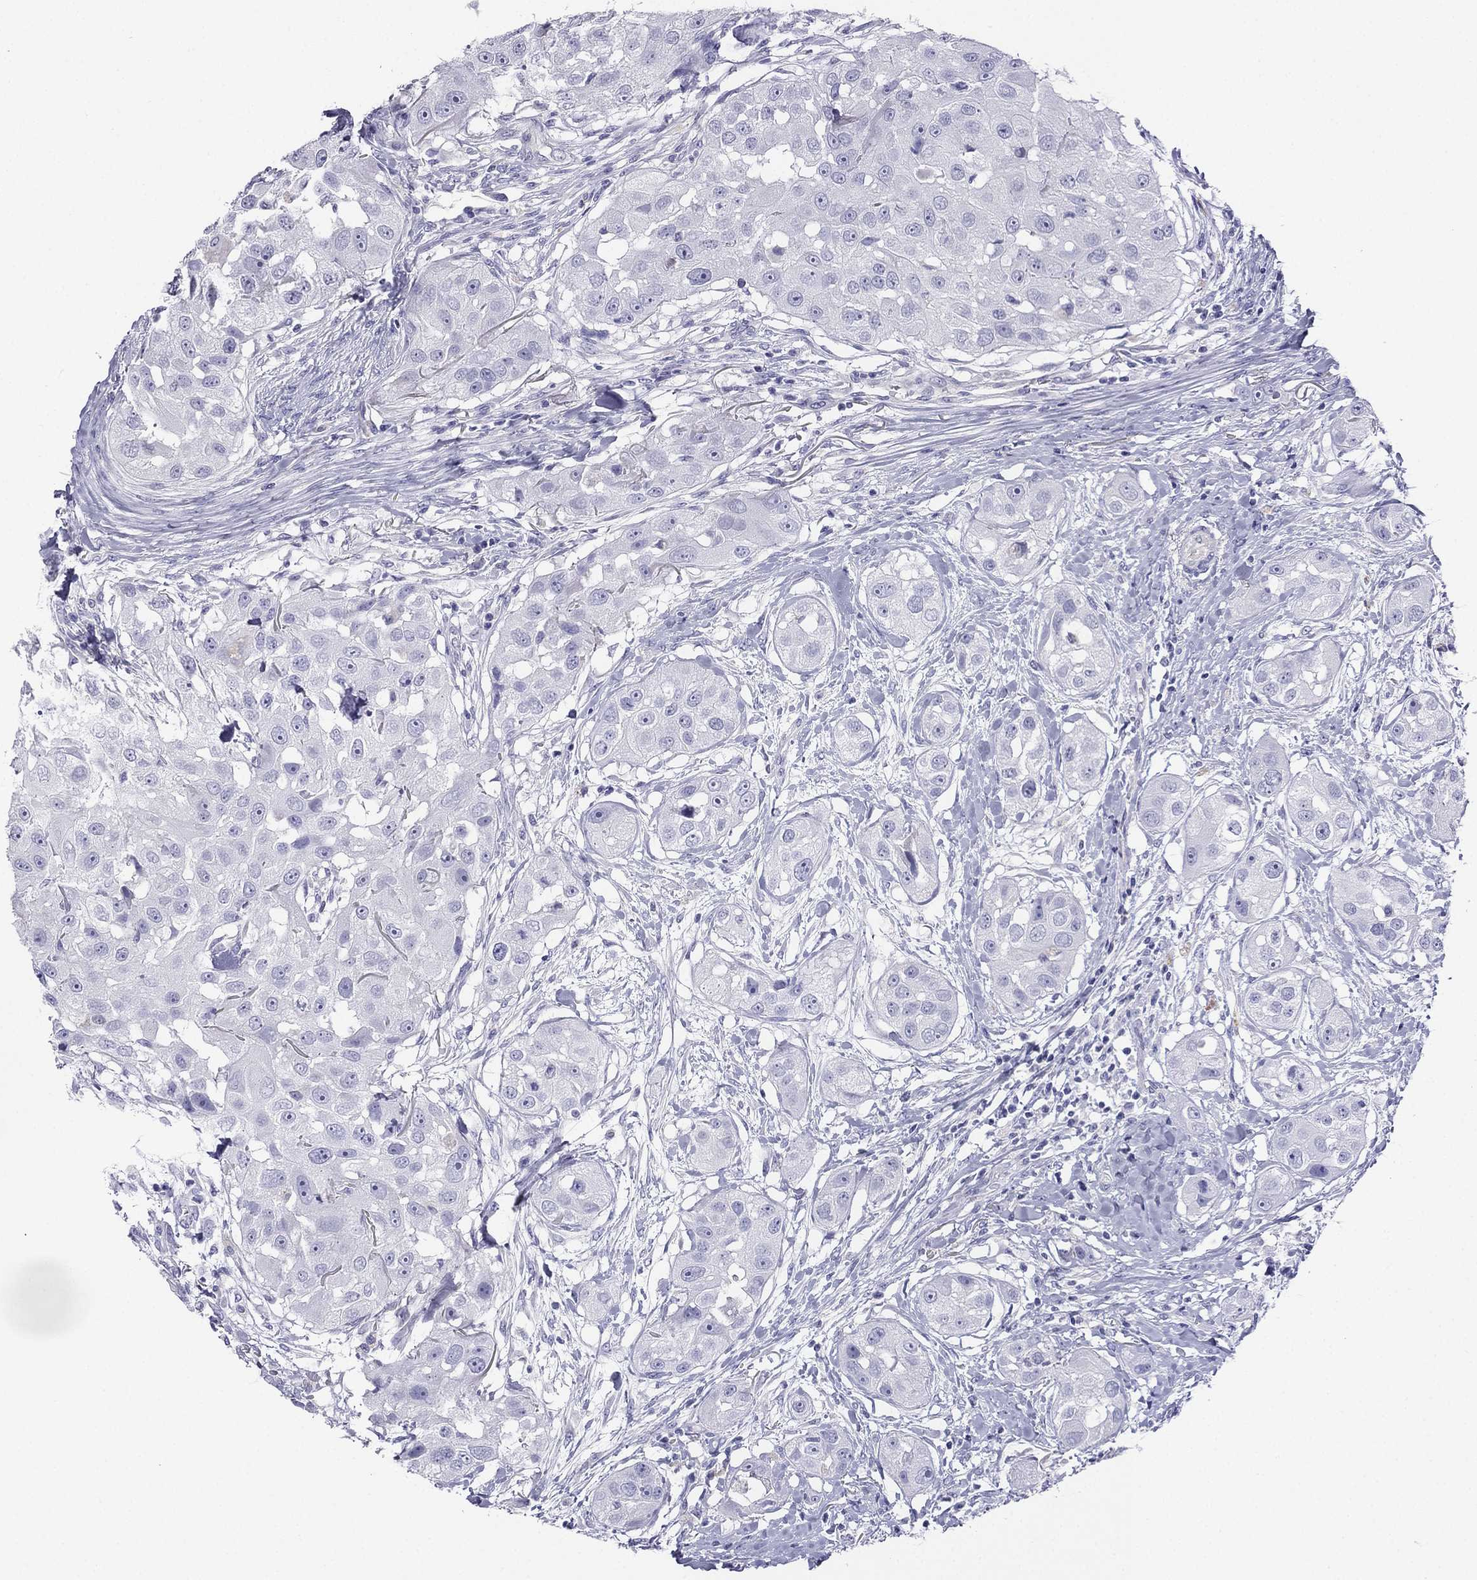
{"staining": {"intensity": "negative", "quantity": "none", "location": "none"}, "tissue": "head and neck cancer", "cell_type": "Tumor cells", "image_type": "cancer", "snomed": [{"axis": "morphology", "description": "Squamous cell carcinoma, NOS"}, {"axis": "topography", "description": "Head-Neck"}], "caption": "Immunohistochemistry (IHC) photomicrograph of human head and neck cancer stained for a protein (brown), which displays no positivity in tumor cells. (Brightfield microscopy of DAB IHC at high magnification).", "gene": "ALOXE3", "patient": {"sex": "male", "age": 51}}